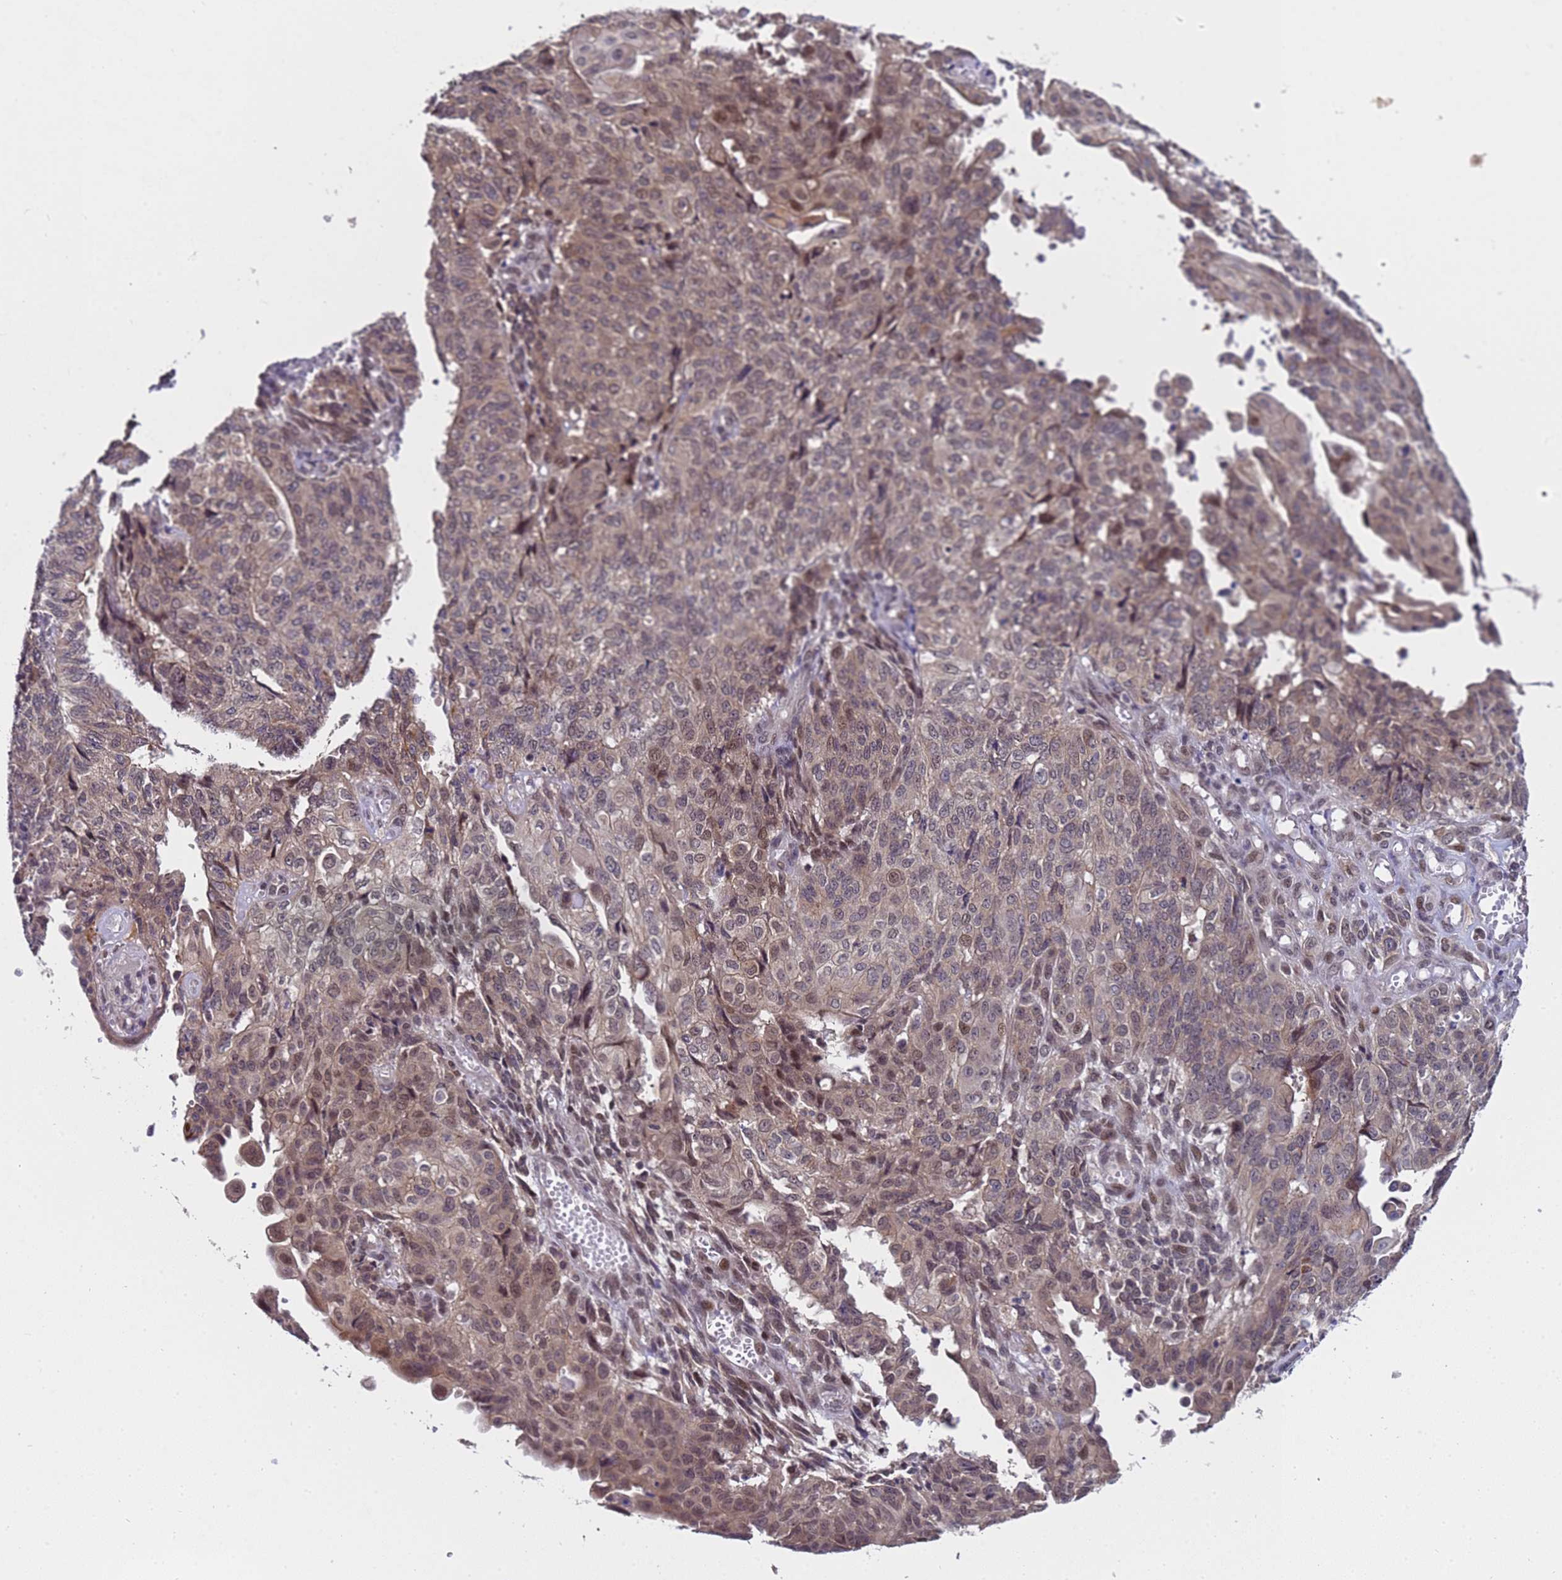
{"staining": {"intensity": "moderate", "quantity": "25%-75%", "location": "cytoplasmic/membranous,nuclear"}, "tissue": "endometrial cancer", "cell_type": "Tumor cells", "image_type": "cancer", "snomed": [{"axis": "morphology", "description": "Adenocarcinoma, NOS"}, {"axis": "topography", "description": "Endometrium"}], "caption": "There is medium levels of moderate cytoplasmic/membranous and nuclear positivity in tumor cells of endometrial cancer, as demonstrated by immunohistochemical staining (brown color).", "gene": "ANAPC13", "patient": {"sex": "female", "age": 32}}